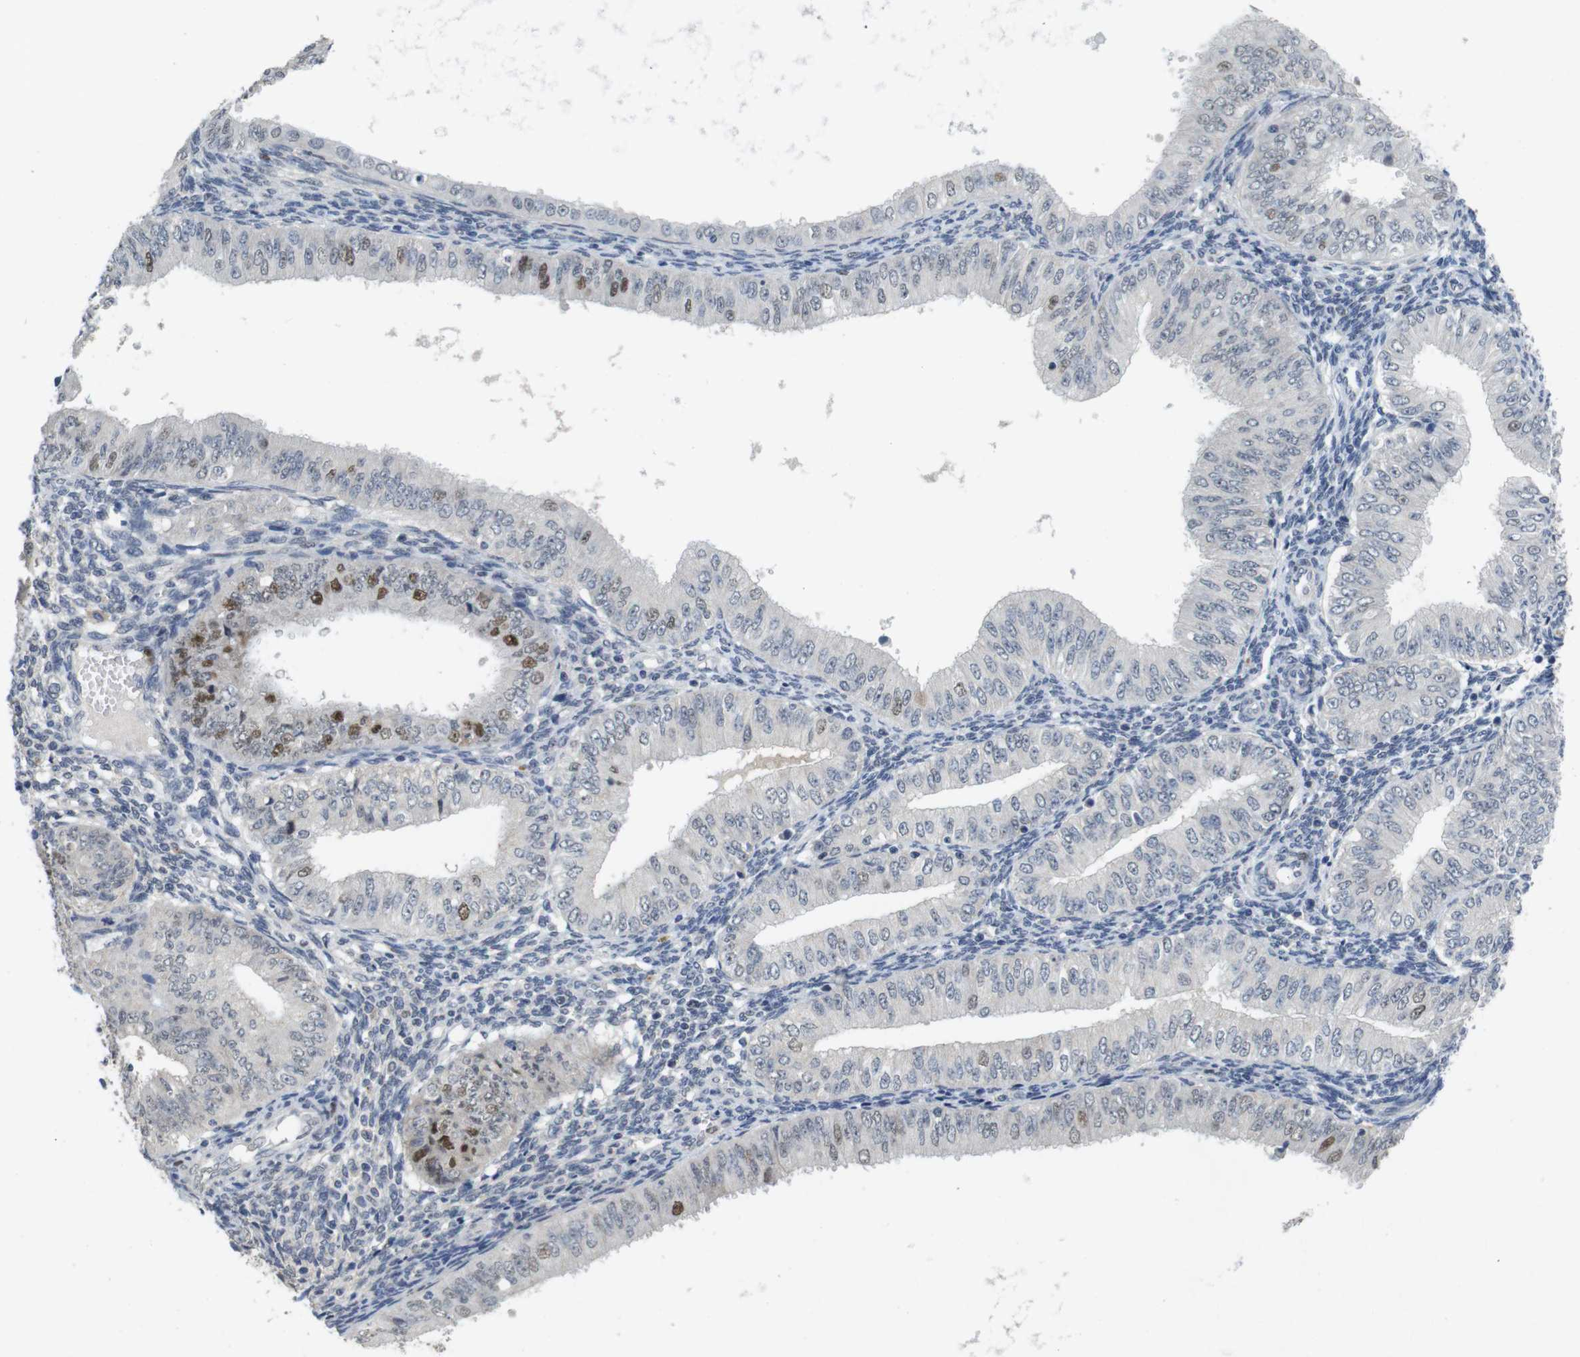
{"staining": {"intensity": "strong", "quantity": "<25%", "location": "nuclear"}, "tissue": "endometrial cancer", "cell_type": "Tumor cells", "image_type": "cancer", "snomed": [{"axis": "morphology", "description": "Normal tissue, NOS"}, {"axis": "morphology", "description": "Adenocarcinoma, NOS"}, {"axis": "topography", "description": "Endometrium"}], "caption": "Endometrial cancer (adenocarcinoma) stained with a protein marker shows strong staining in tumor cells.", "gene": "SKP2", "patient": {"sex": "female", "age": 53}}